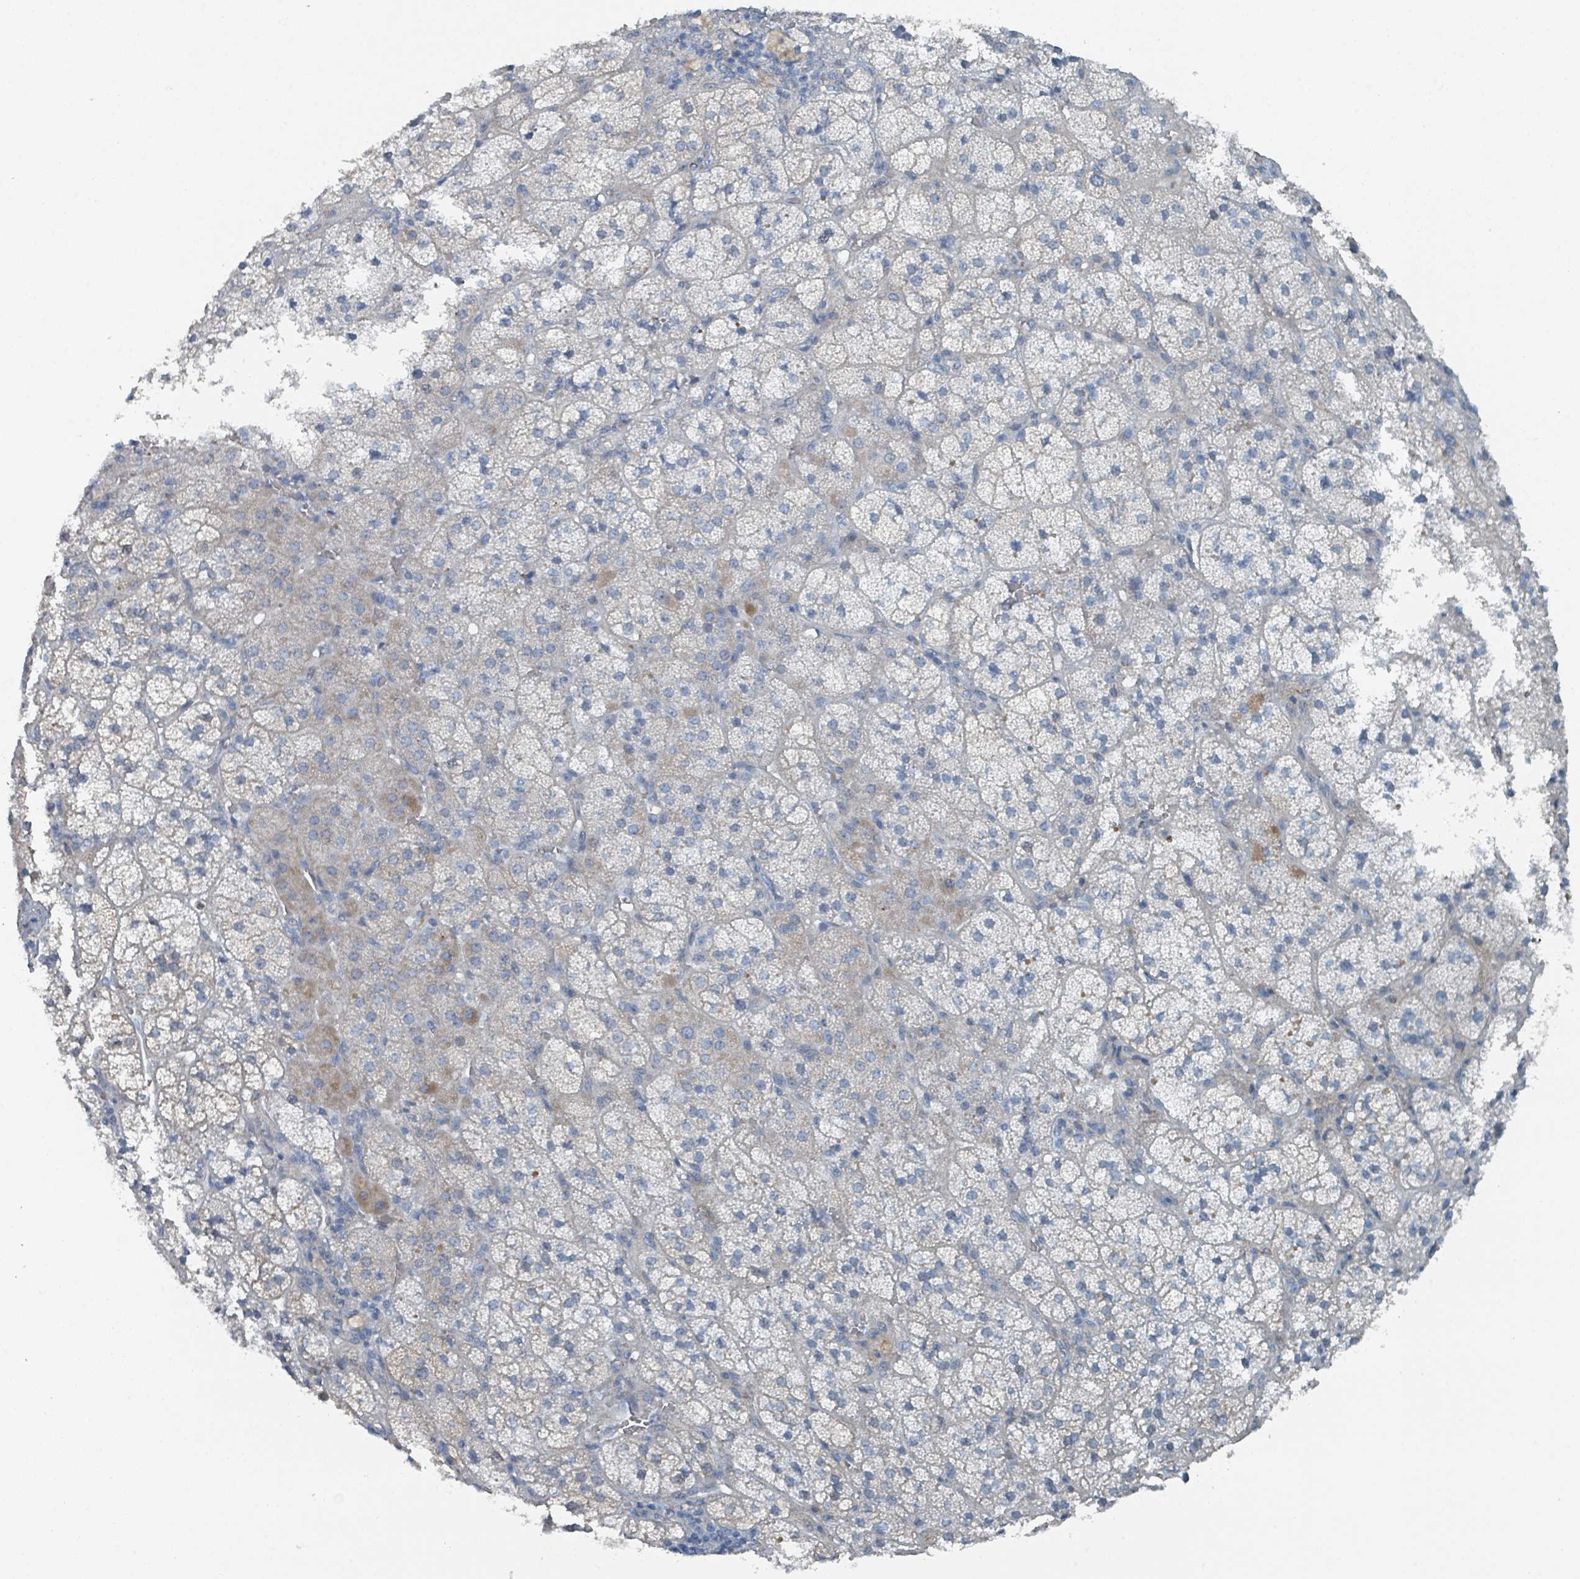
{"staining": {"intensity": "moderate", "quantity": "<25%", "location": "cytoplasmic/membranous"}, "tissue": "adrenal gland", "cell_type": "Glandular cells", "image_type": "normal", "snomed": [{"axis": "morphology", "description": "Normal tissue, NOS"}, {"axis": "topography", "description": "Adrenal gland"}], "caption": "Adrenal gland was stained to show a protein in brown. There is low levels of moderate cytoplasmic/membranous expression in about <25% of glandular cells. (IHC, brightfield microscopy, high magnification).", "gene": "GAMT", "patient": {"sex": "female", "age": 44}}